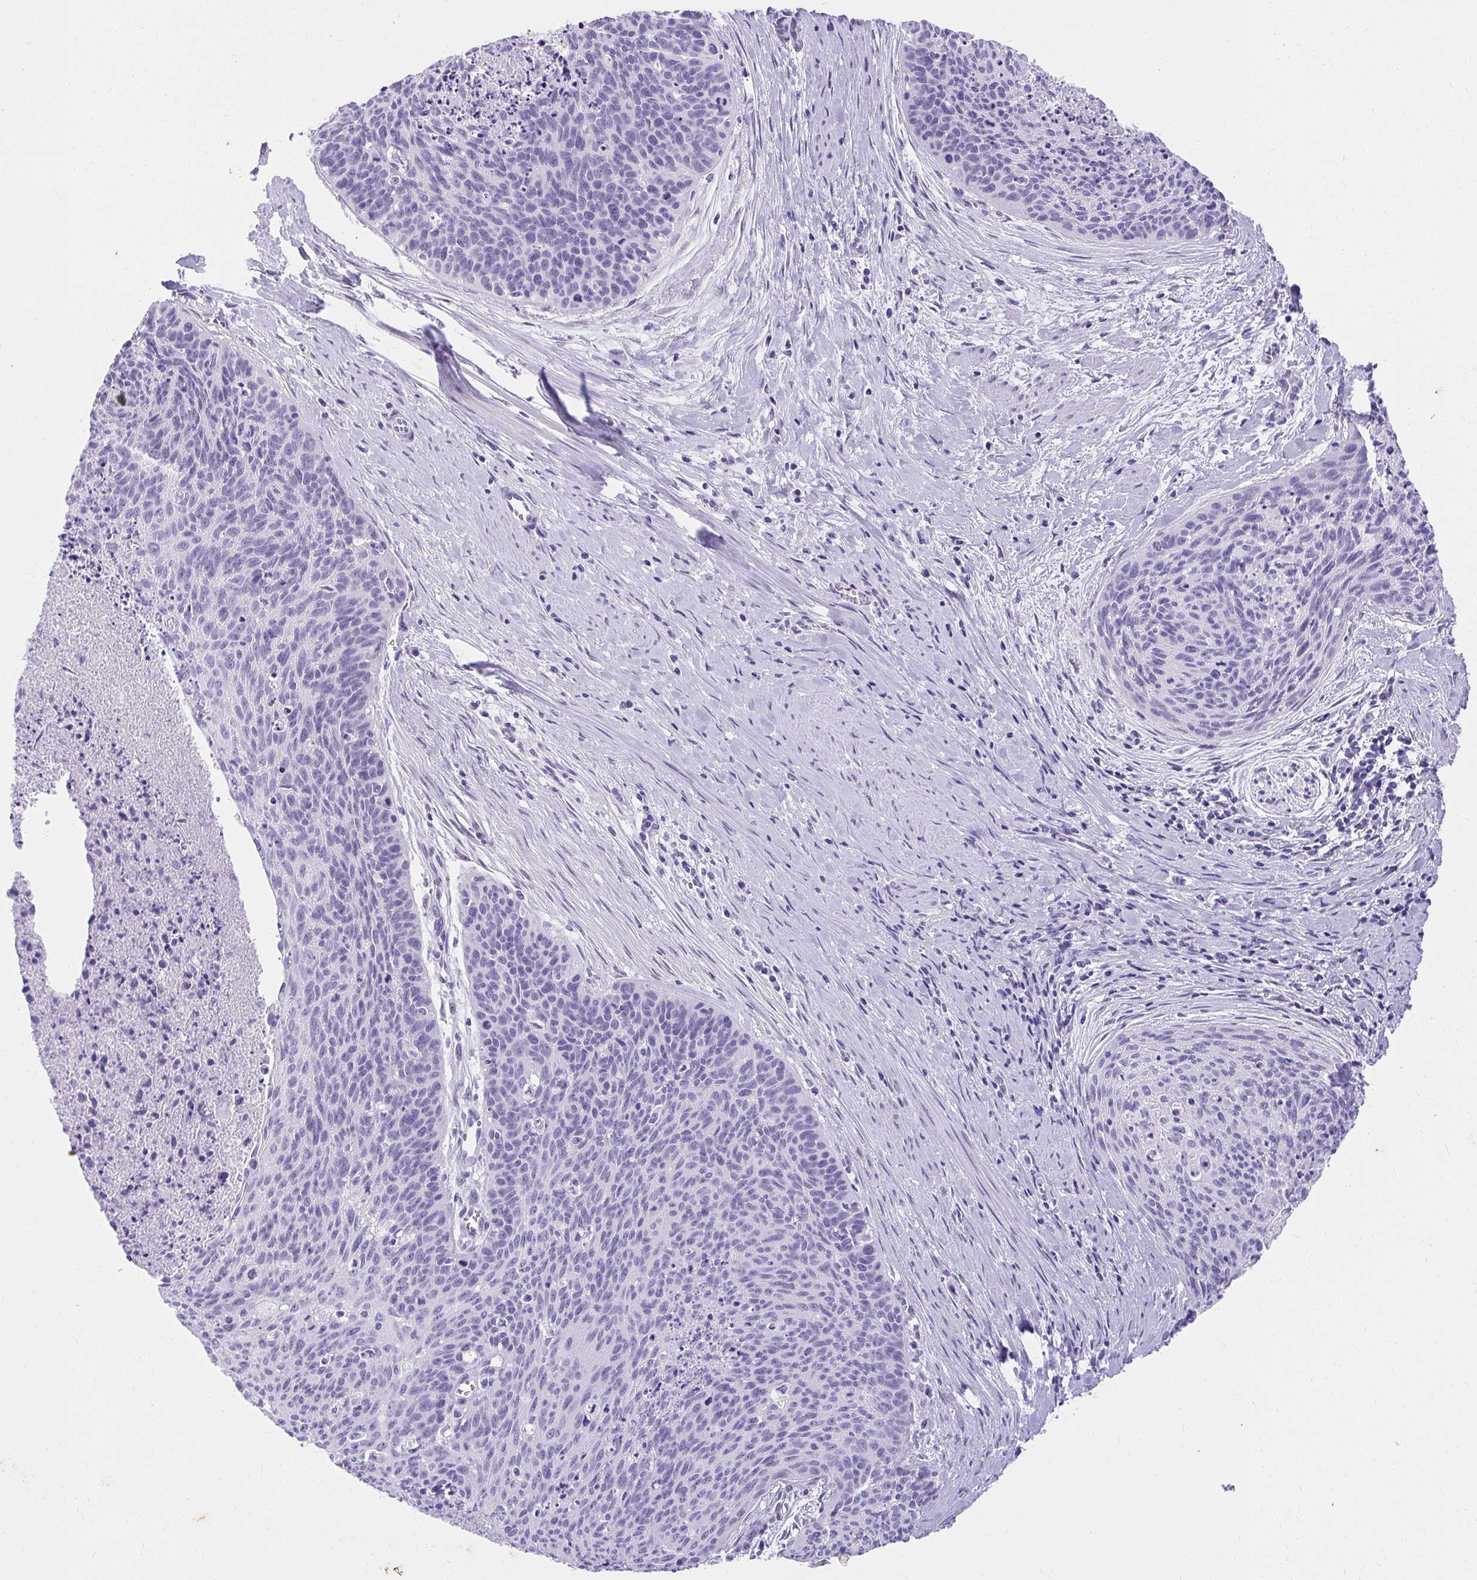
{"staining": {"intensity": "negative", "quantity": "none", "location": "none"}, "tissue": "cervical cancer", "cell_type": "Tumor cells", "image_type": "cancer", "snomed": [{"axis": "morphology", "description": "Squamous cell carcinoma, NOS"}, {"axis": "topography", "description": "Cervix"}], "caption": "A photomicrograph of human cervical cancer is negative for staining in tumor cells. Brightfield microscopy of IHC stained with DAB (brown) and hematoxylin (blue), captured at high magnification.", "gene": "KLK1", "patient": {"sex": "female", "age": 55}}